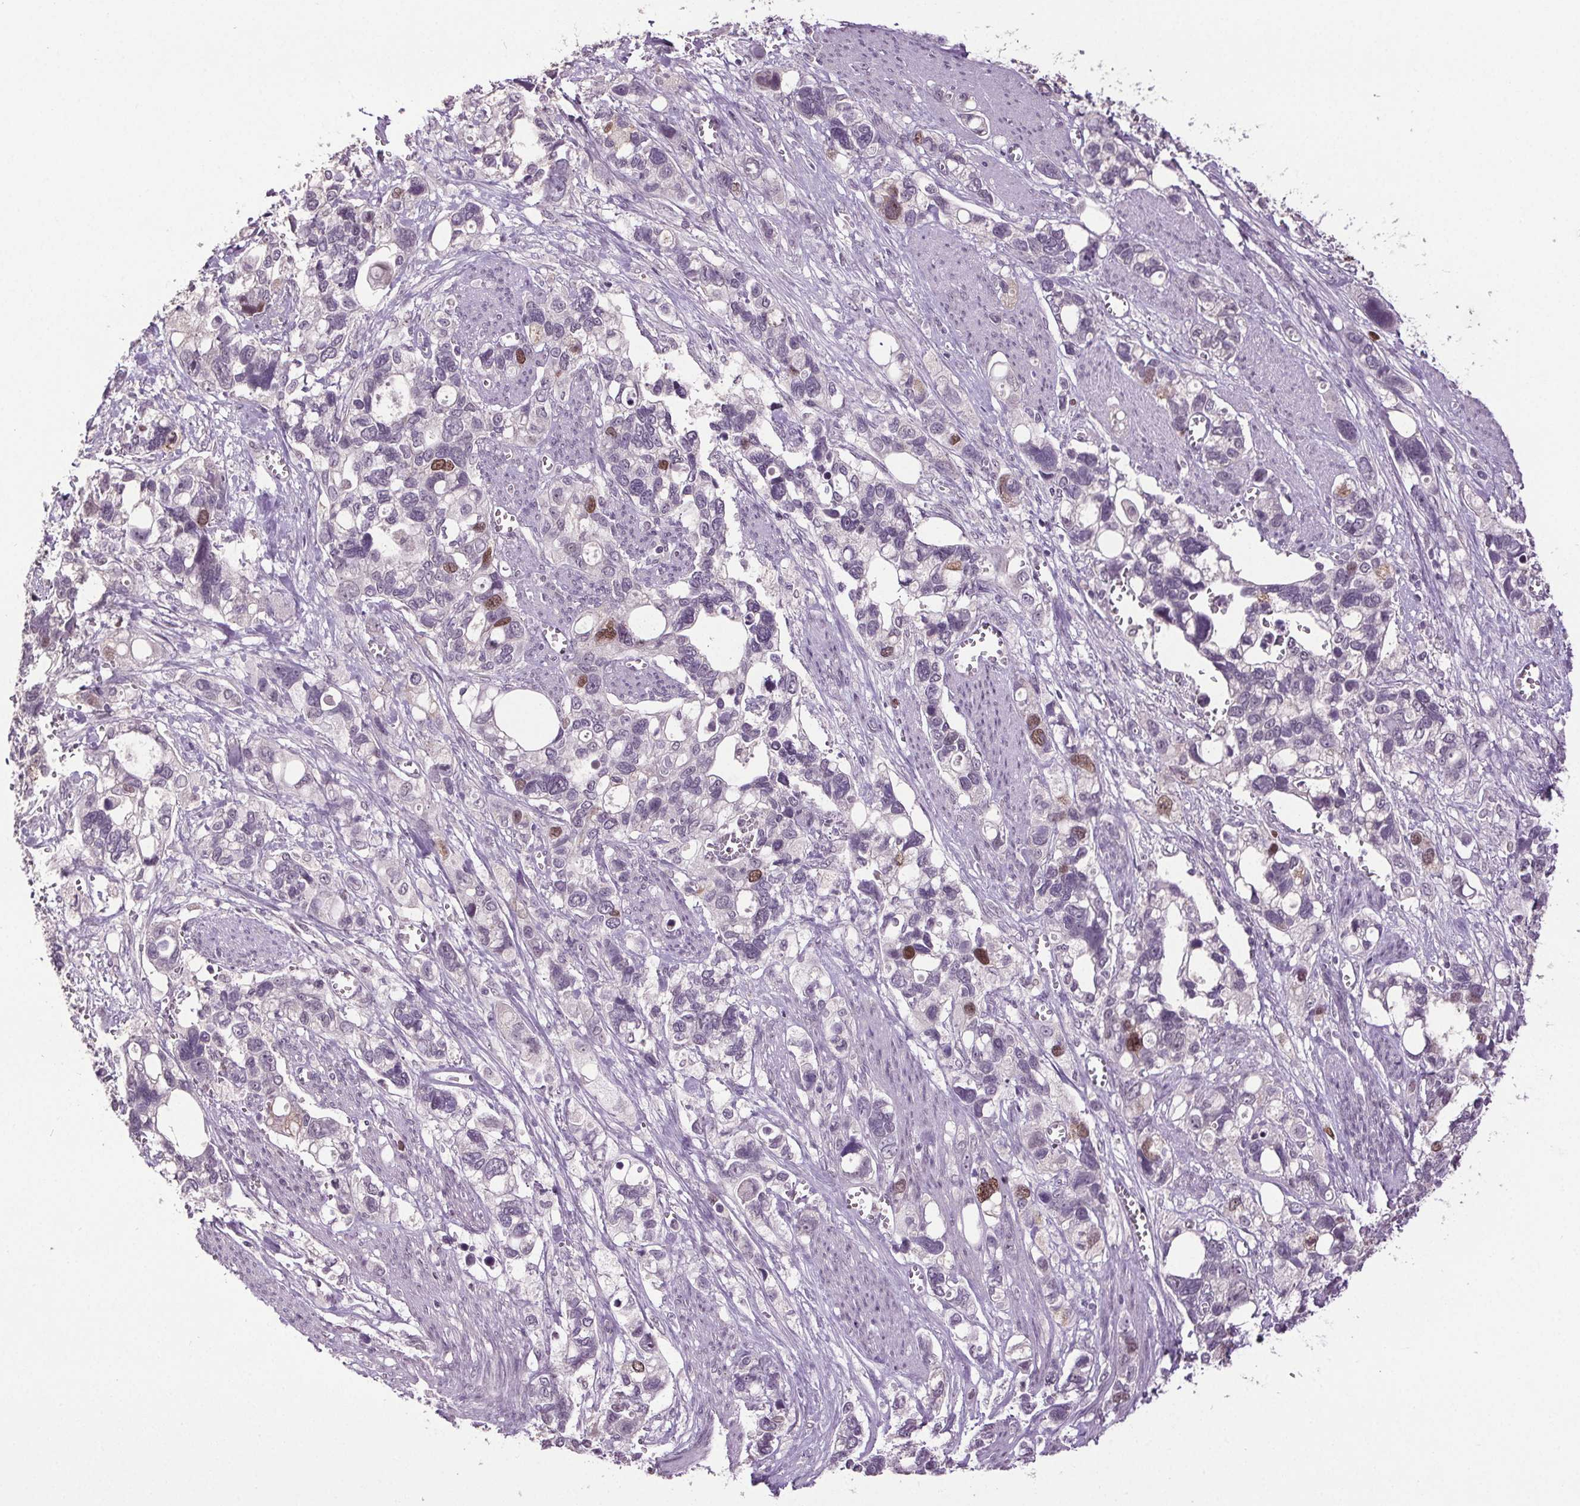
{"staining": {"intensity": "moderate", "quantity": "<25%", "location": "nuclear"}, "tissue": "stomach cancer", "cell_type": "Tumor cells", "image_type": "cancer", "snomed": [{"axis": "morphology", "description": "Adenocarcinoma, NOS"}, {"axis": "topography", "description": "Stomach, upper"}], "caption": "This is a micrograph of immunohistochemistry (IHC) staining of adenocarcinoma (stomach), which shows moderate staining in the nuclear of tumor cells.", "gene": "CENPF", "patient": {"sex": "female", "age": 81}}